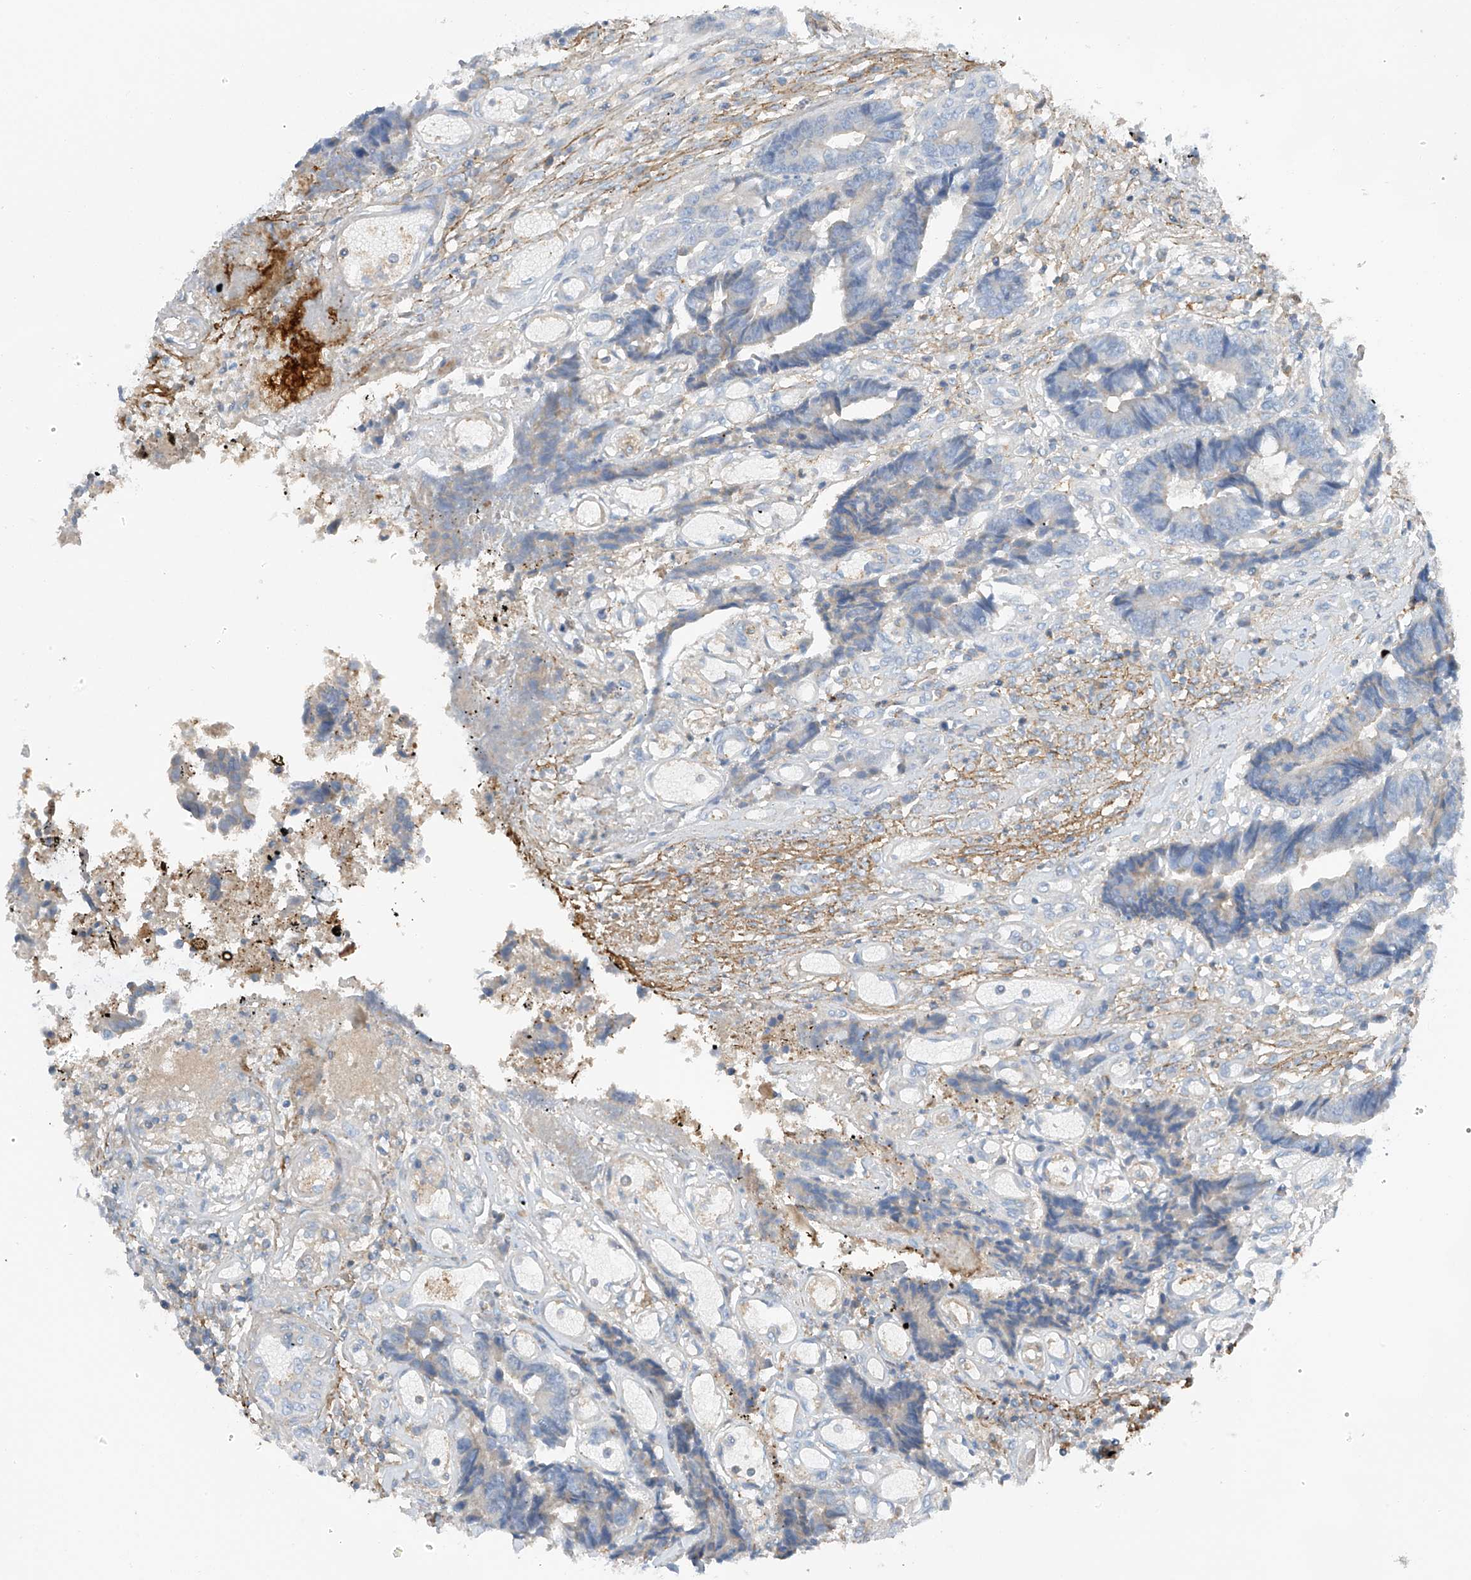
{"staining": {"intensity": "negative", "quantity": "none", "location": "none"}, "tissue": "colorectal cancer", "cell_type": "Tumor cells", "image_type": "cancer", "snomed": [{"axis": "morphology", "description": "Adenocarcinoma, NOS"}, {"axis": "topography", "description": "Rectum"}], "caption": "This is a histopathology image of IHC staining of colorectal cancer (adenocarcinoma), which shows no staining in tumor cells.", "gene": "NALCN", "patient": {"sex": "male", "age": 84}}